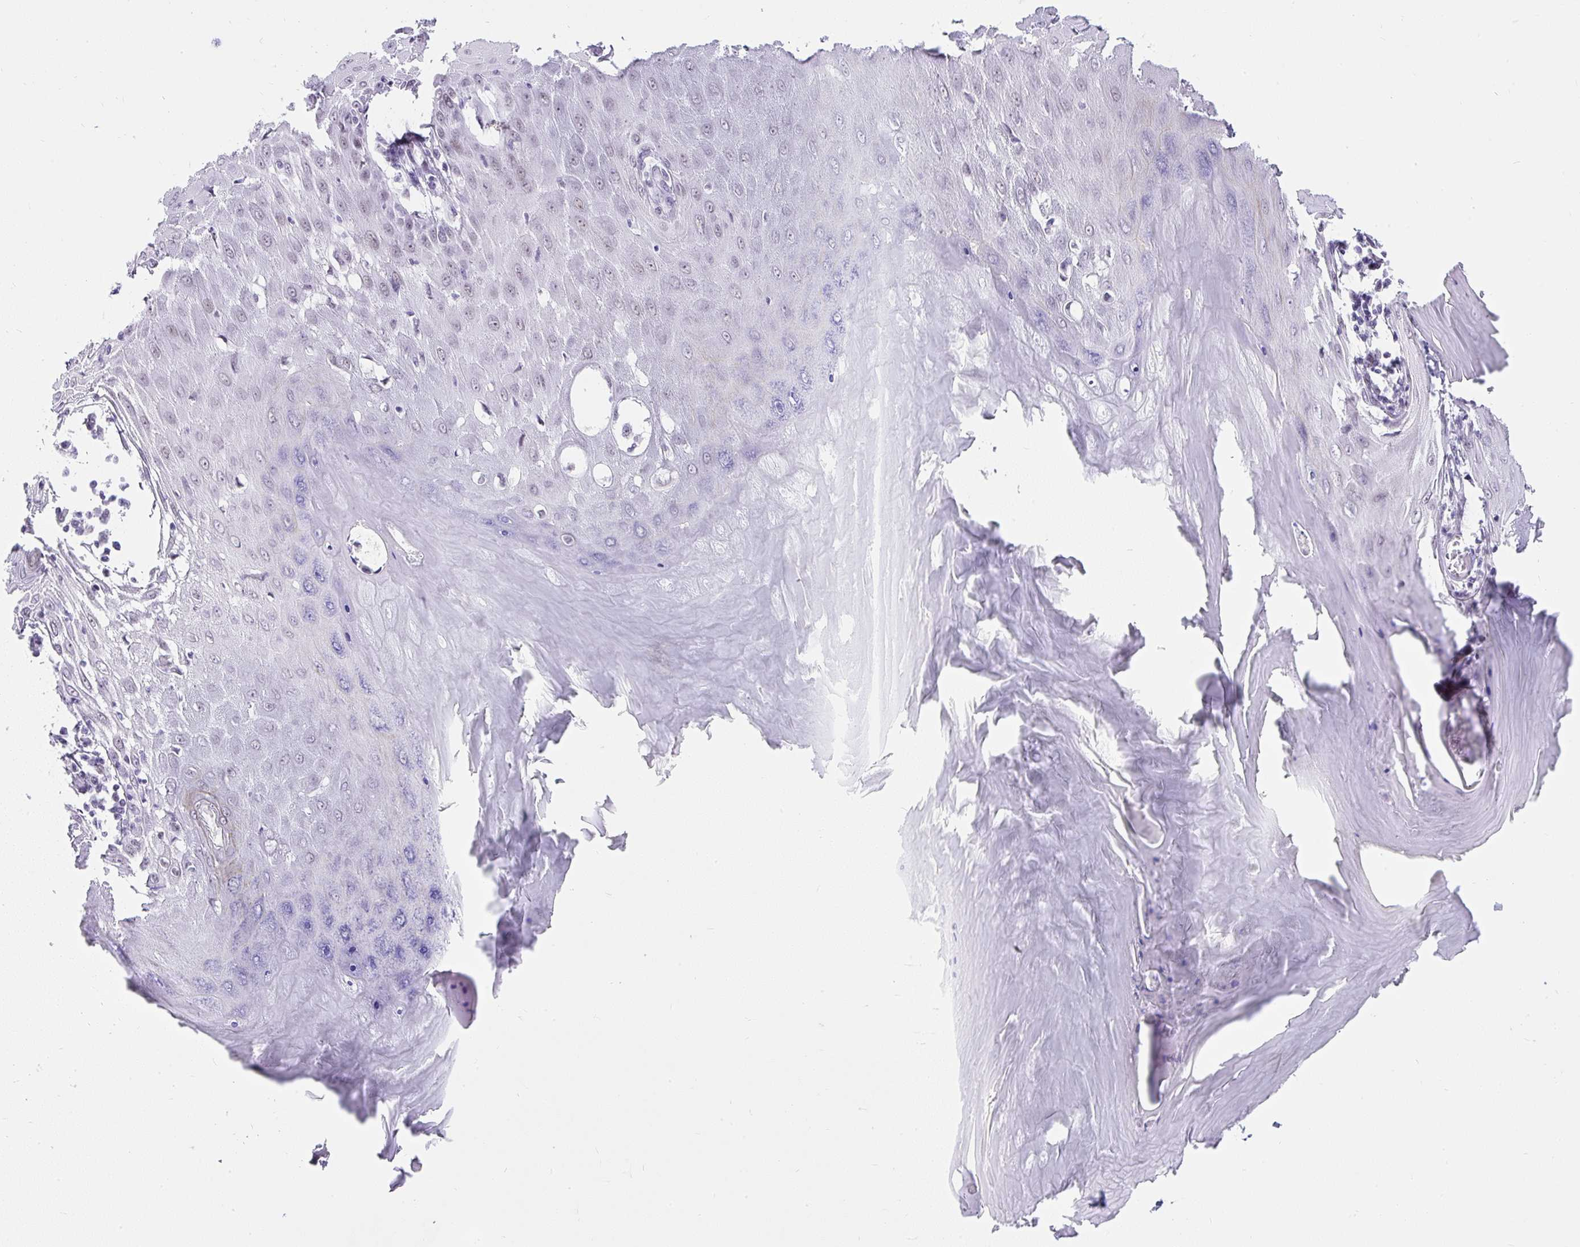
{"staining": {"intensity": "negative", "quantity": "none", "location": "none"}, "tissue": "skin cancer", "cell_type": "Tumor cells", "image_type": "cancer", "snomed": [{"axis": "morphology", "description": "Squamous cell carcinoma, NOS"}, {"axis": "topography", "description": "Skin"}], "caption": "Skin cancer (squamous cell carcinoma) was stained to show a protein in brown. There is no significant positivity in tumor cells.", "gene": "PLCXD2", "patient": {"sex": "male", "age": 70}}